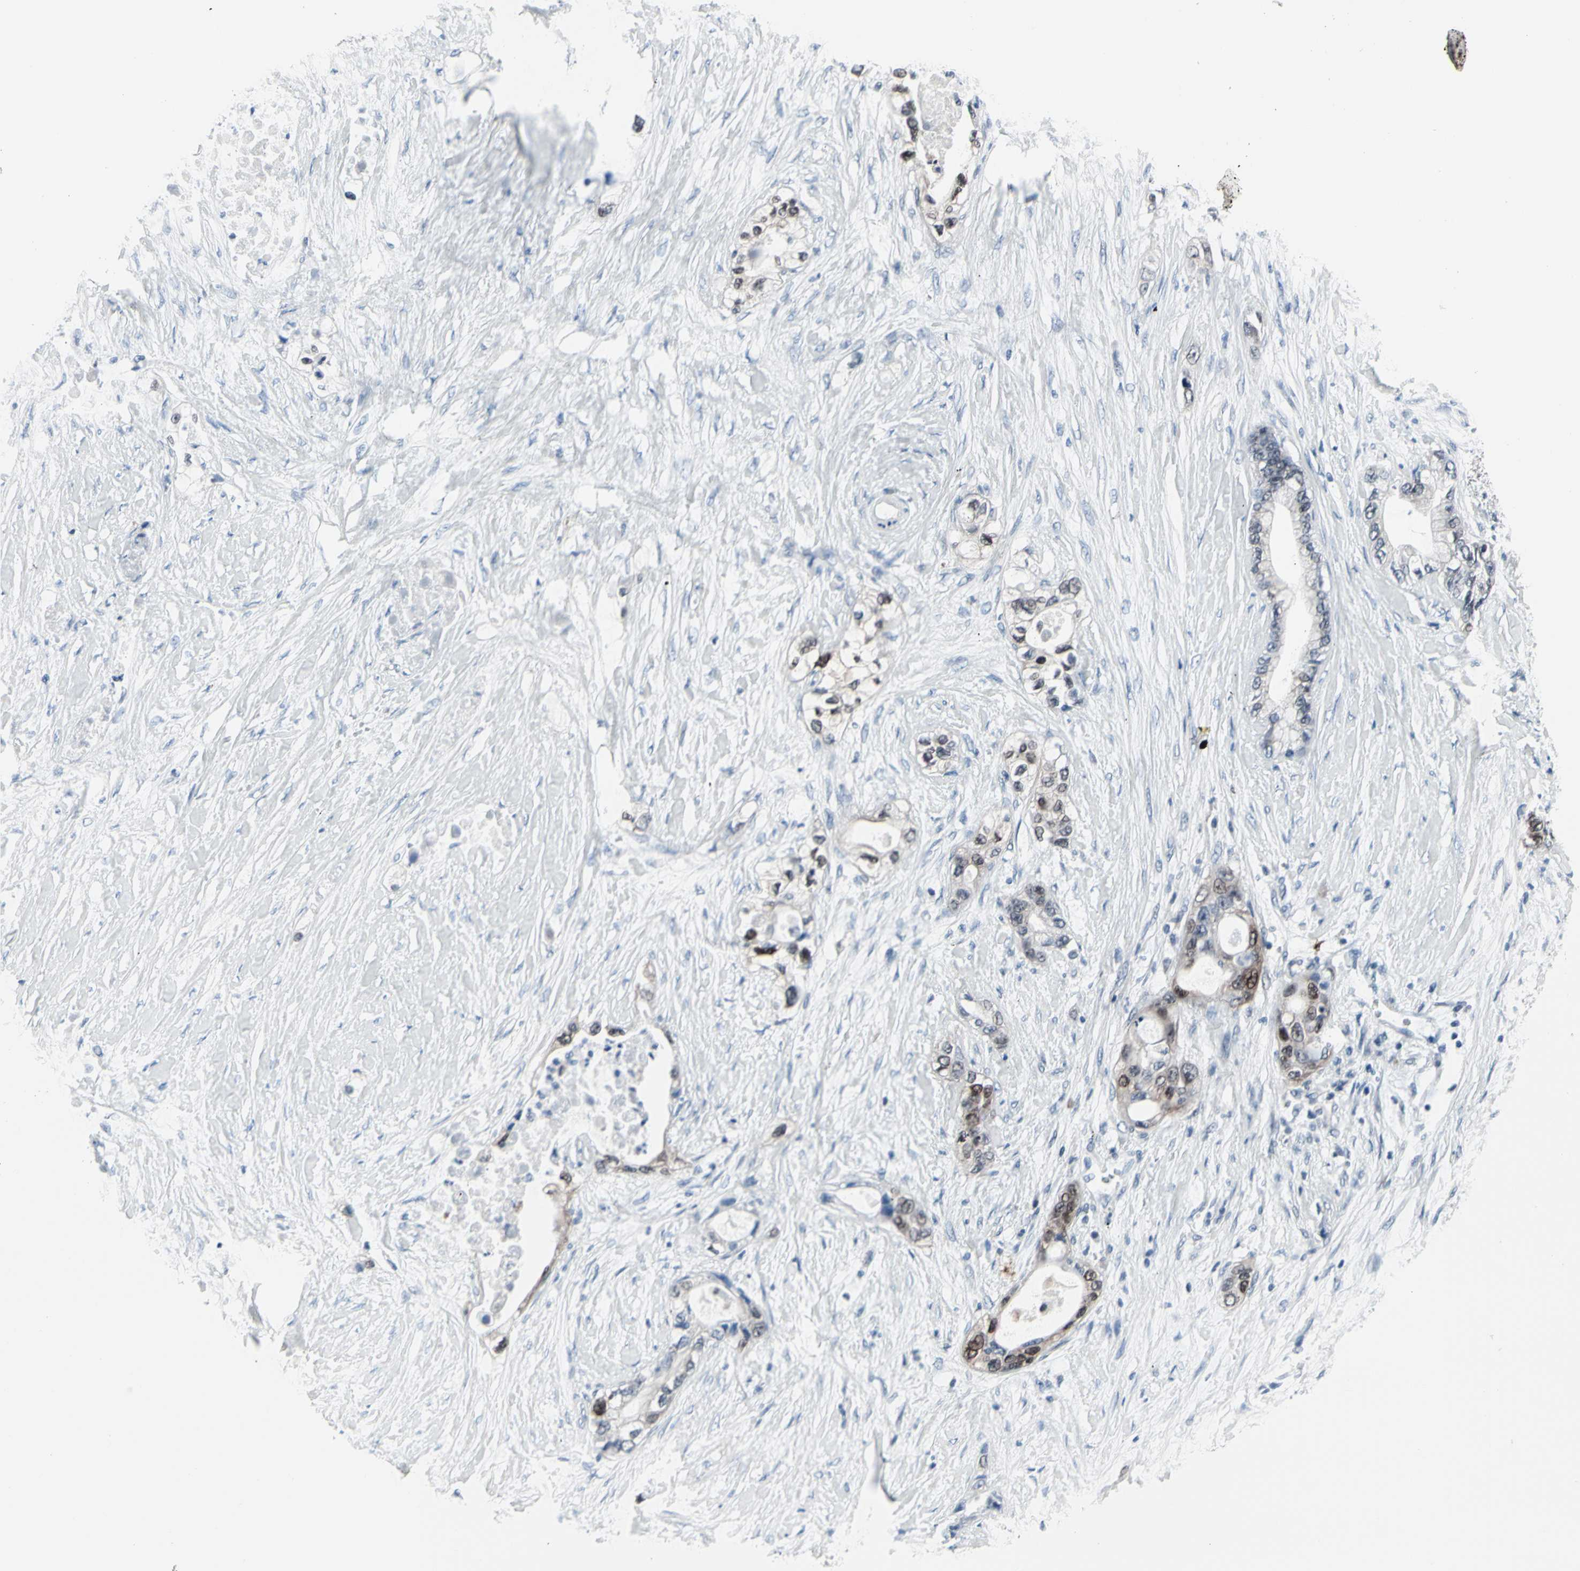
{"staining": {"intensity": "moderate", "quantity": "25%-75%", "location": "cytoplasmic/membranous,nuclear"}, "tissue": "pancreatic cancer", "cell_type": "Tumor cells", "image_type": "cancer", "snomed": [{"axis": "morphology", "description": "Adenocarcinoma, NOS"}, {"axis": "topography", "description": "Pancreas"}], "caption": "Adenocarcinoma (pancreatic) stained for a protein (brown) demonstrates moderate cytoplasmic/membranous and nuclear positive staining in approximately 25%-75% of tumor cells.", "gene": "TXN", "patient": {"sex": "female", "age": 70}}